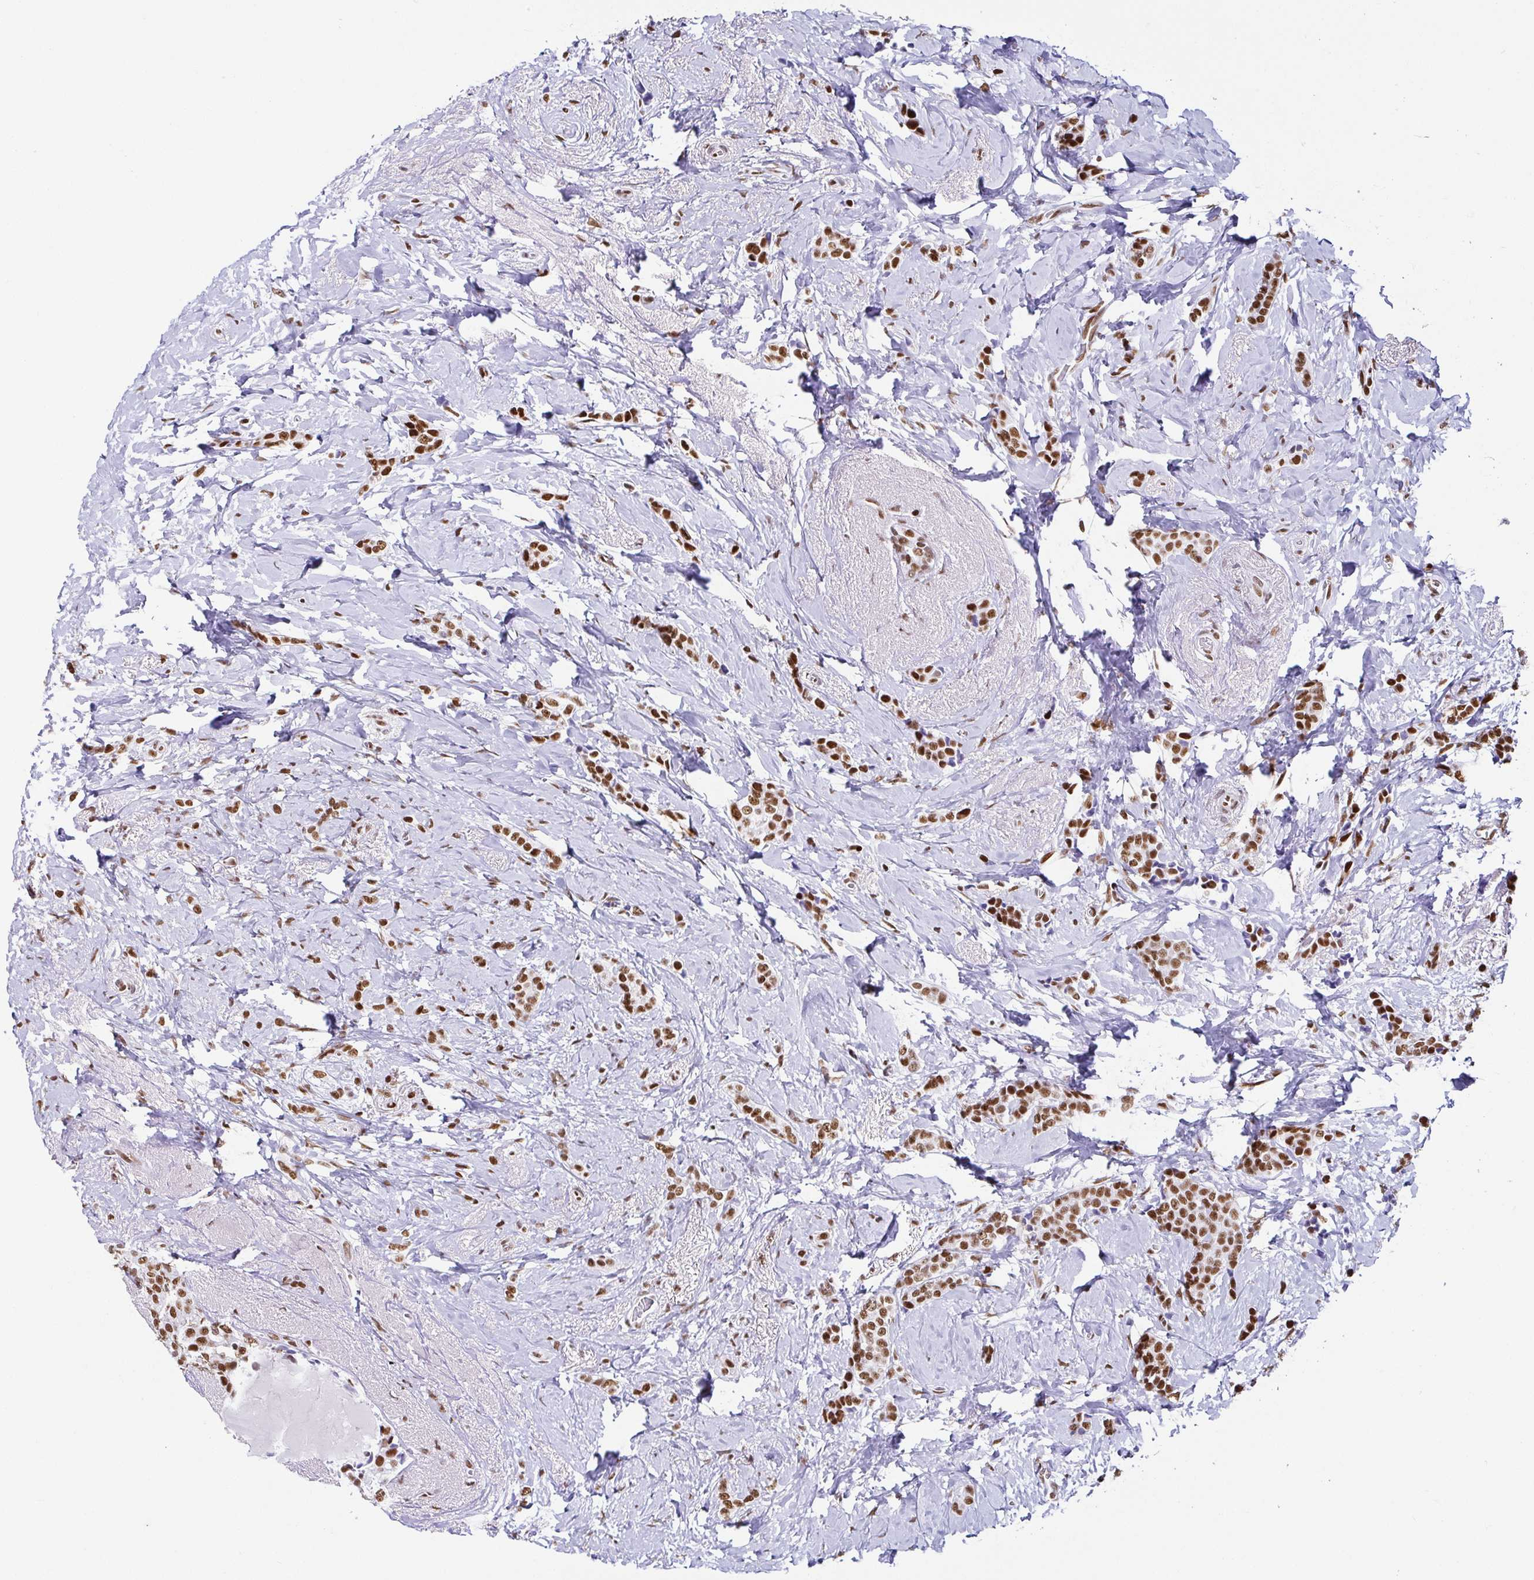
{"staining": {"intensity": "strong", "quantity": ">75%", "location": "nuclear"}, "tissue": "breast cancer", "cell_type": "Tumor cells", "image_type": "cancer", "snomed": [{"axis": "morphology", "description": "Normal tissue, NOS"}, {"axis": "morphology", "description": "Duct carcinoma"}, {"axis": "topography", "description": "Breast"}], "caption": "DAB immunohistochemical staining of human breast cancer (intraductal carcinoma) exhibits strong nuclear protein positivity in about >75% of tumor cells. Immunohistochemistry stains the protein in brown and the nuclei are stained blue.", "gene": "EWSR1", "patient": {"sex": "female", "age": 77}}